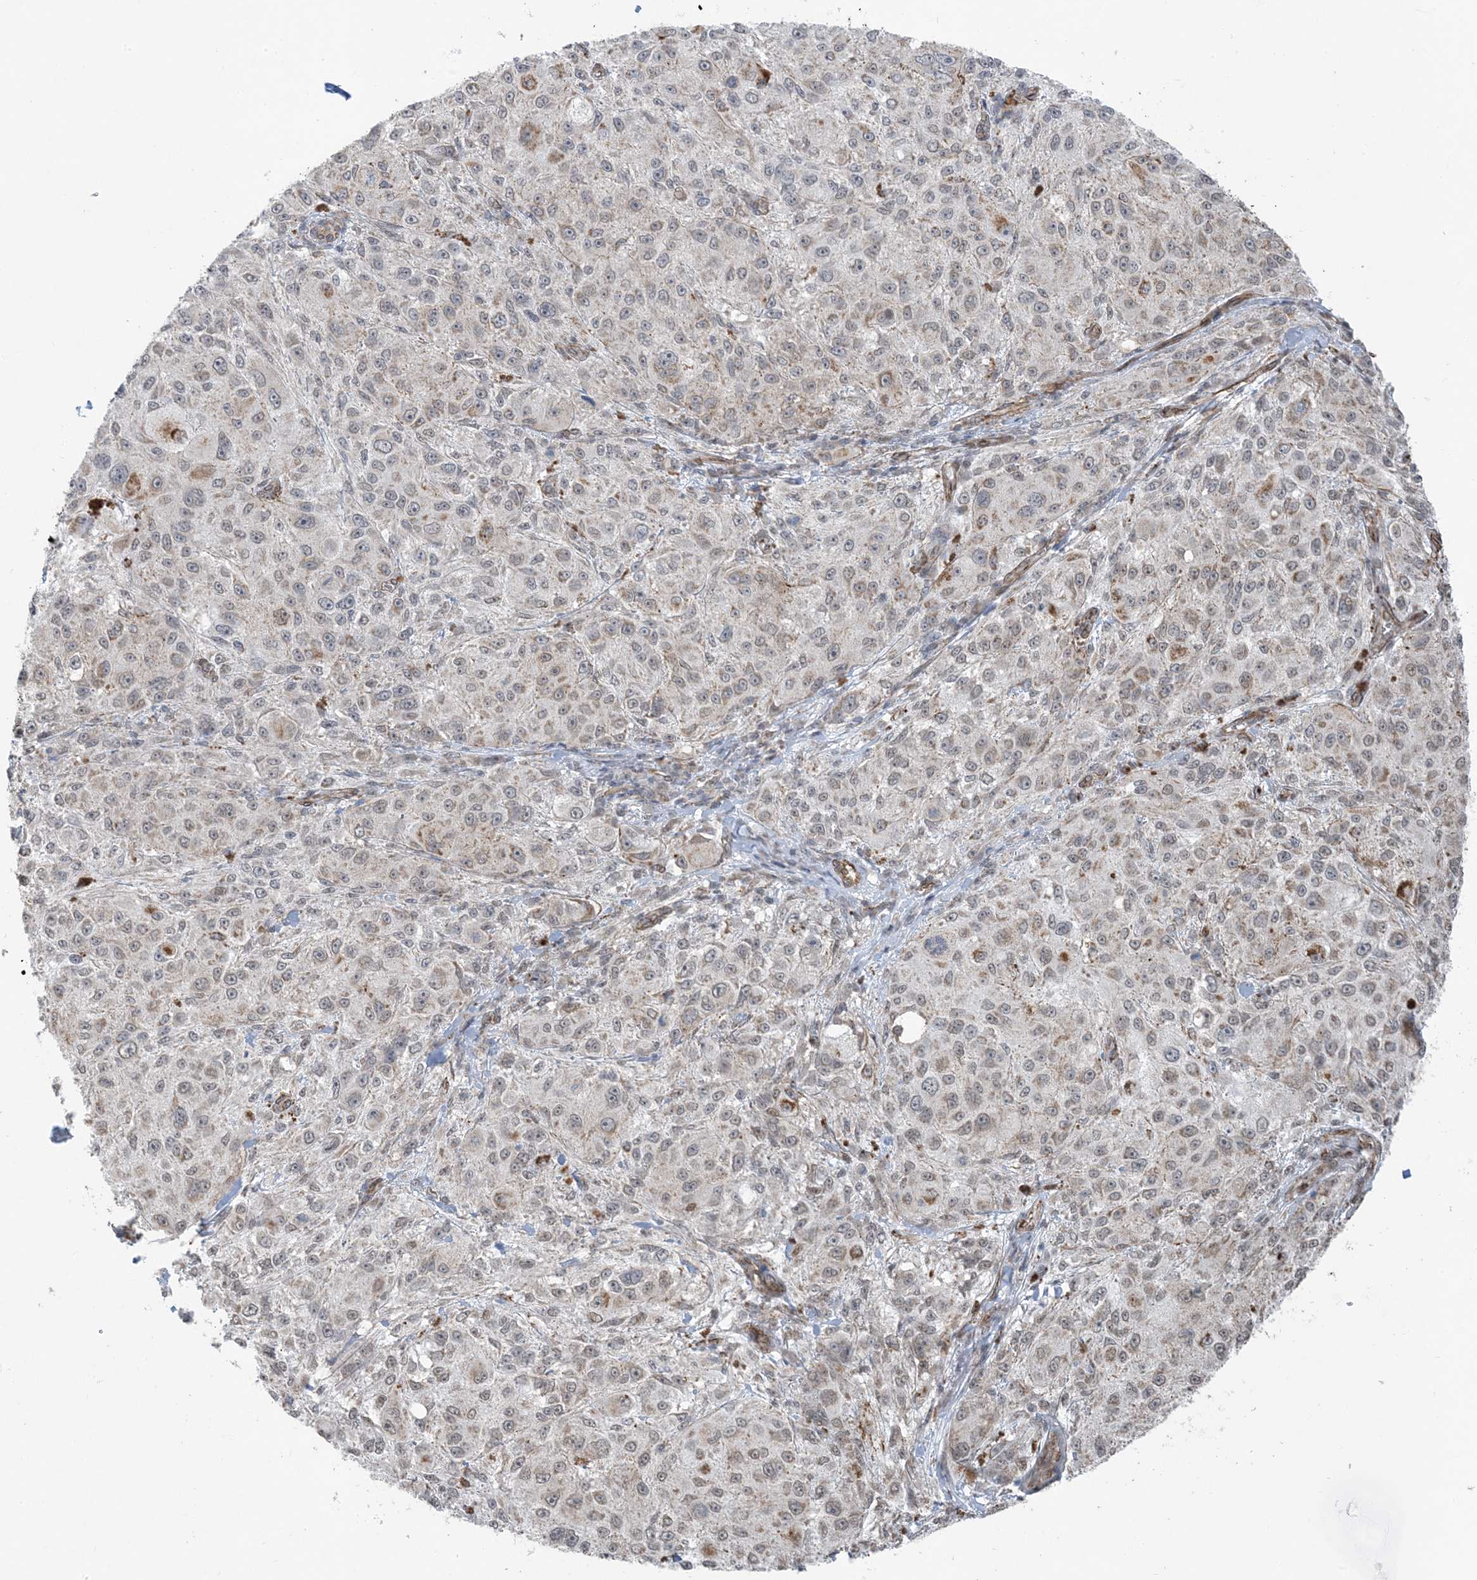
{"staining": {"intensity": "moderate", "quantity": "<25%", "location": "cytoplasmic/membranous"}, "tissue": "melanoma", "cell_type": "Tumor cells", "image_type": "cancer", "snomed": [{"axis": "morphology", "description": "Necrosis, NOS"}, {"axis": "morphology", "description": "Malignant melanoma, NOS"}, {"axis": "topography", "description": "Skin"}], "caption": "Melanoma stained for a protein (brown) exhibits moderate cytoplasmic/membranous positive expression in approximately <25% of tumor cells.", "gene": "CHCHD4", "patient": {"sex": "female", "age": 87}}